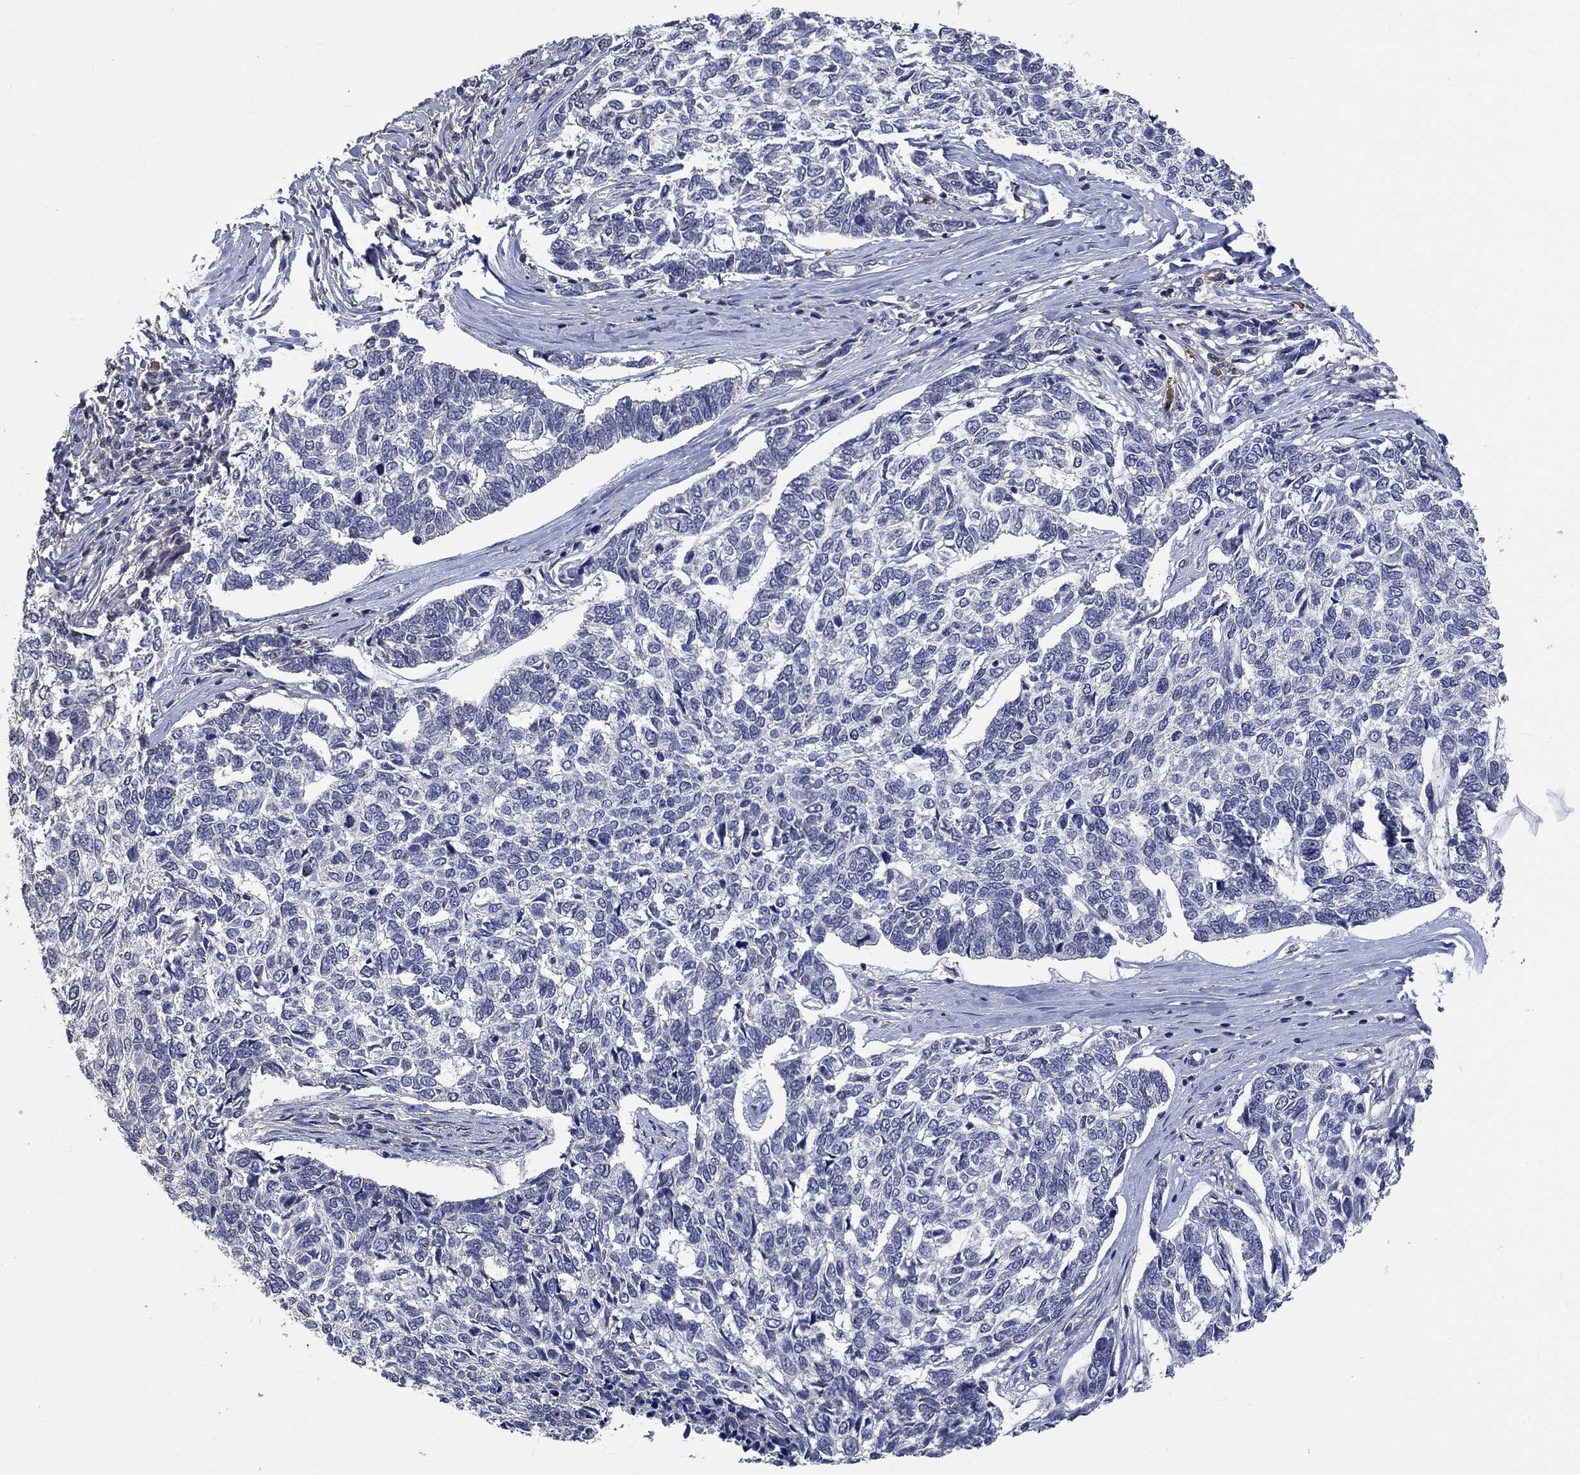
{"staining": {"intensity": "negative", "quantity": "none", "location": "none"}, "tissue": "skin cancer", "cell_type": "Tumor cells", "image_type": "cancer", "snomed": [{"axis": "morphology", "description": "Basal cell carcinoma"}, {"axis": "topography", "description": "Skin"}], "caption": "Protein analysis of skin cancer reveals no significant expression in tumor cells.", "gene": "ZBTB18", "patient": {"sex": "female", "age": 65}}